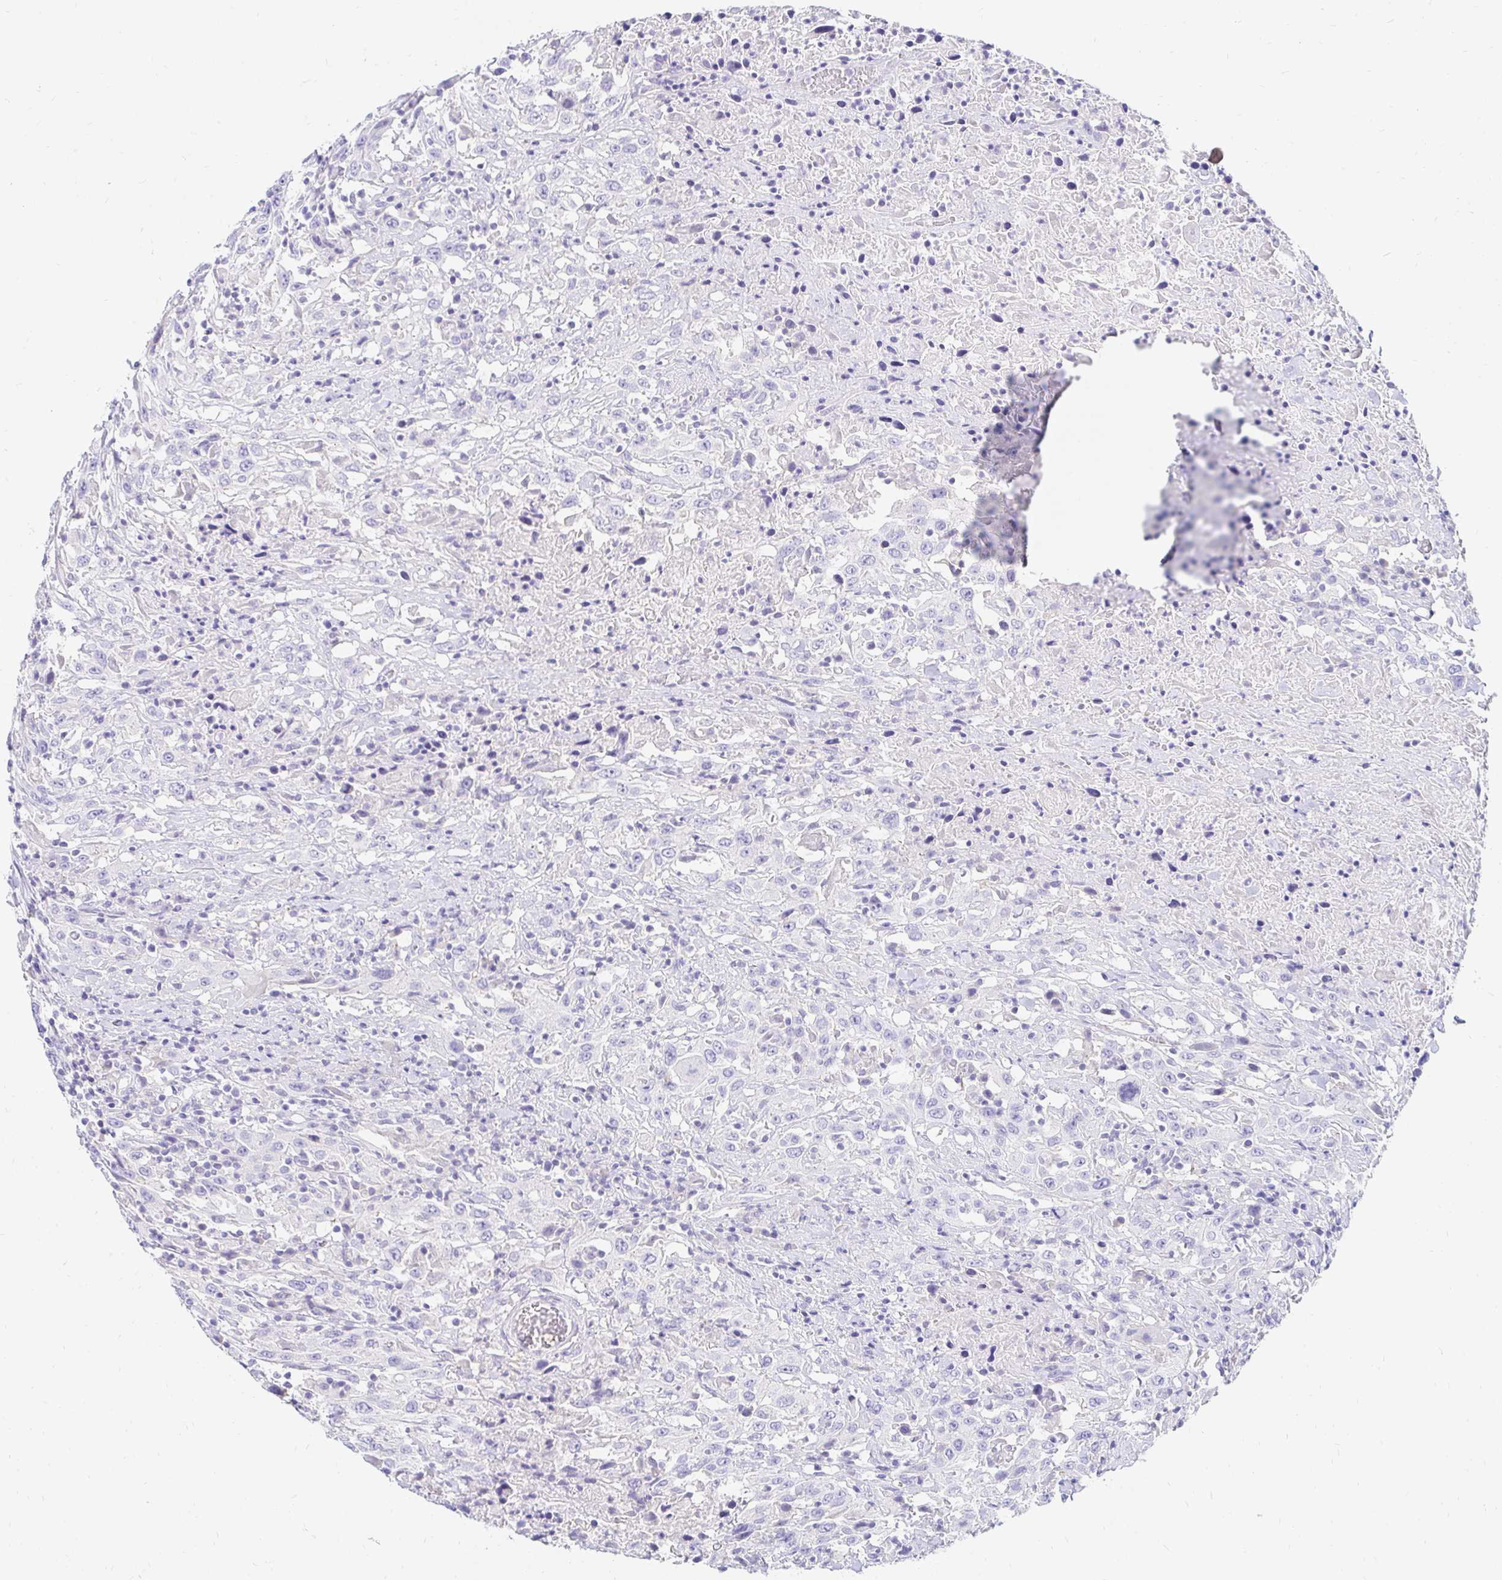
{"staining": {"intensity": "negative", "quantity": "none", "location": "none"}, "tissue": "urothelial cancer", "cell_type": "Tumor cells", "image_type": "cancer", "snomed": [{"axis": "morphology", "description": "Urothelial carcinoma, High grade"}, {"axis": "topography", "description": "Urinary bladder"}], "caption": "Tumor cells show no significant protein staining in urothelial cancer.", "gene": "NR2E1", "patient": {"sex": "male", "age": 61}}